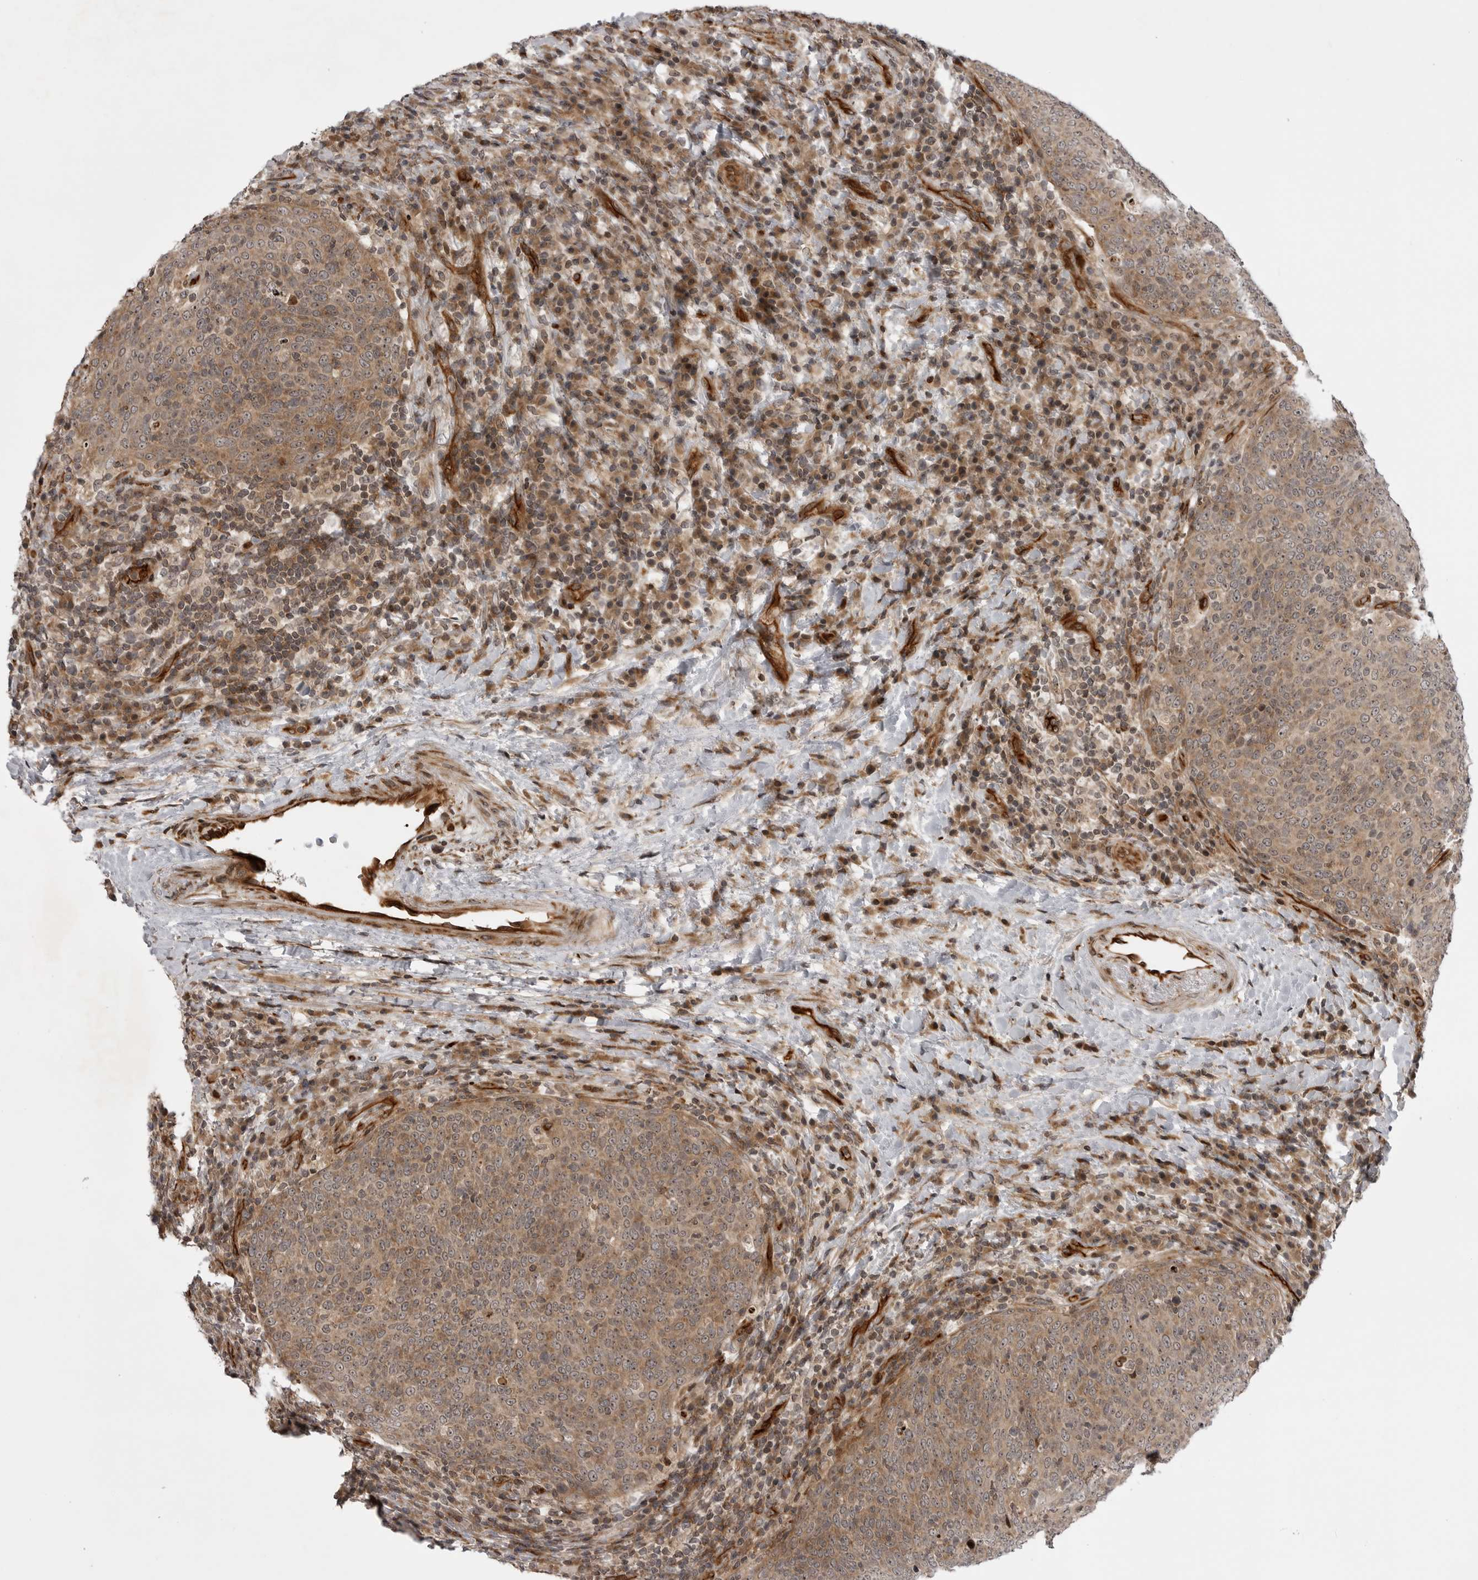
{"staining": {"intensity": "moderate", "quantity": ">75%", "location": "cytoplasmic/membranous"}, "tissue": "head and neck cancer", "cell_type": "Tumor cells", "image_type": "cancer", "snomed": [{"axis": "morphology", "description": "Squamous cell carcinoma, NOS"}, {"axis": "morphology", "description": "Squamous cell carcinoma, metastatic, NOS"}, {"axis": "topography", "description": "Lymph node"}, {"axis": "topography", "description": "Head-Neck"}], "caption": "Human head and neck squamous cell carcinoma stained with a brown dye reveals moderate cytoplasmic/membranous positive positivity in approximately >75% of tumor cells.", "gene": "ABL1", "patient": {"sex": "male", "age": 62}}